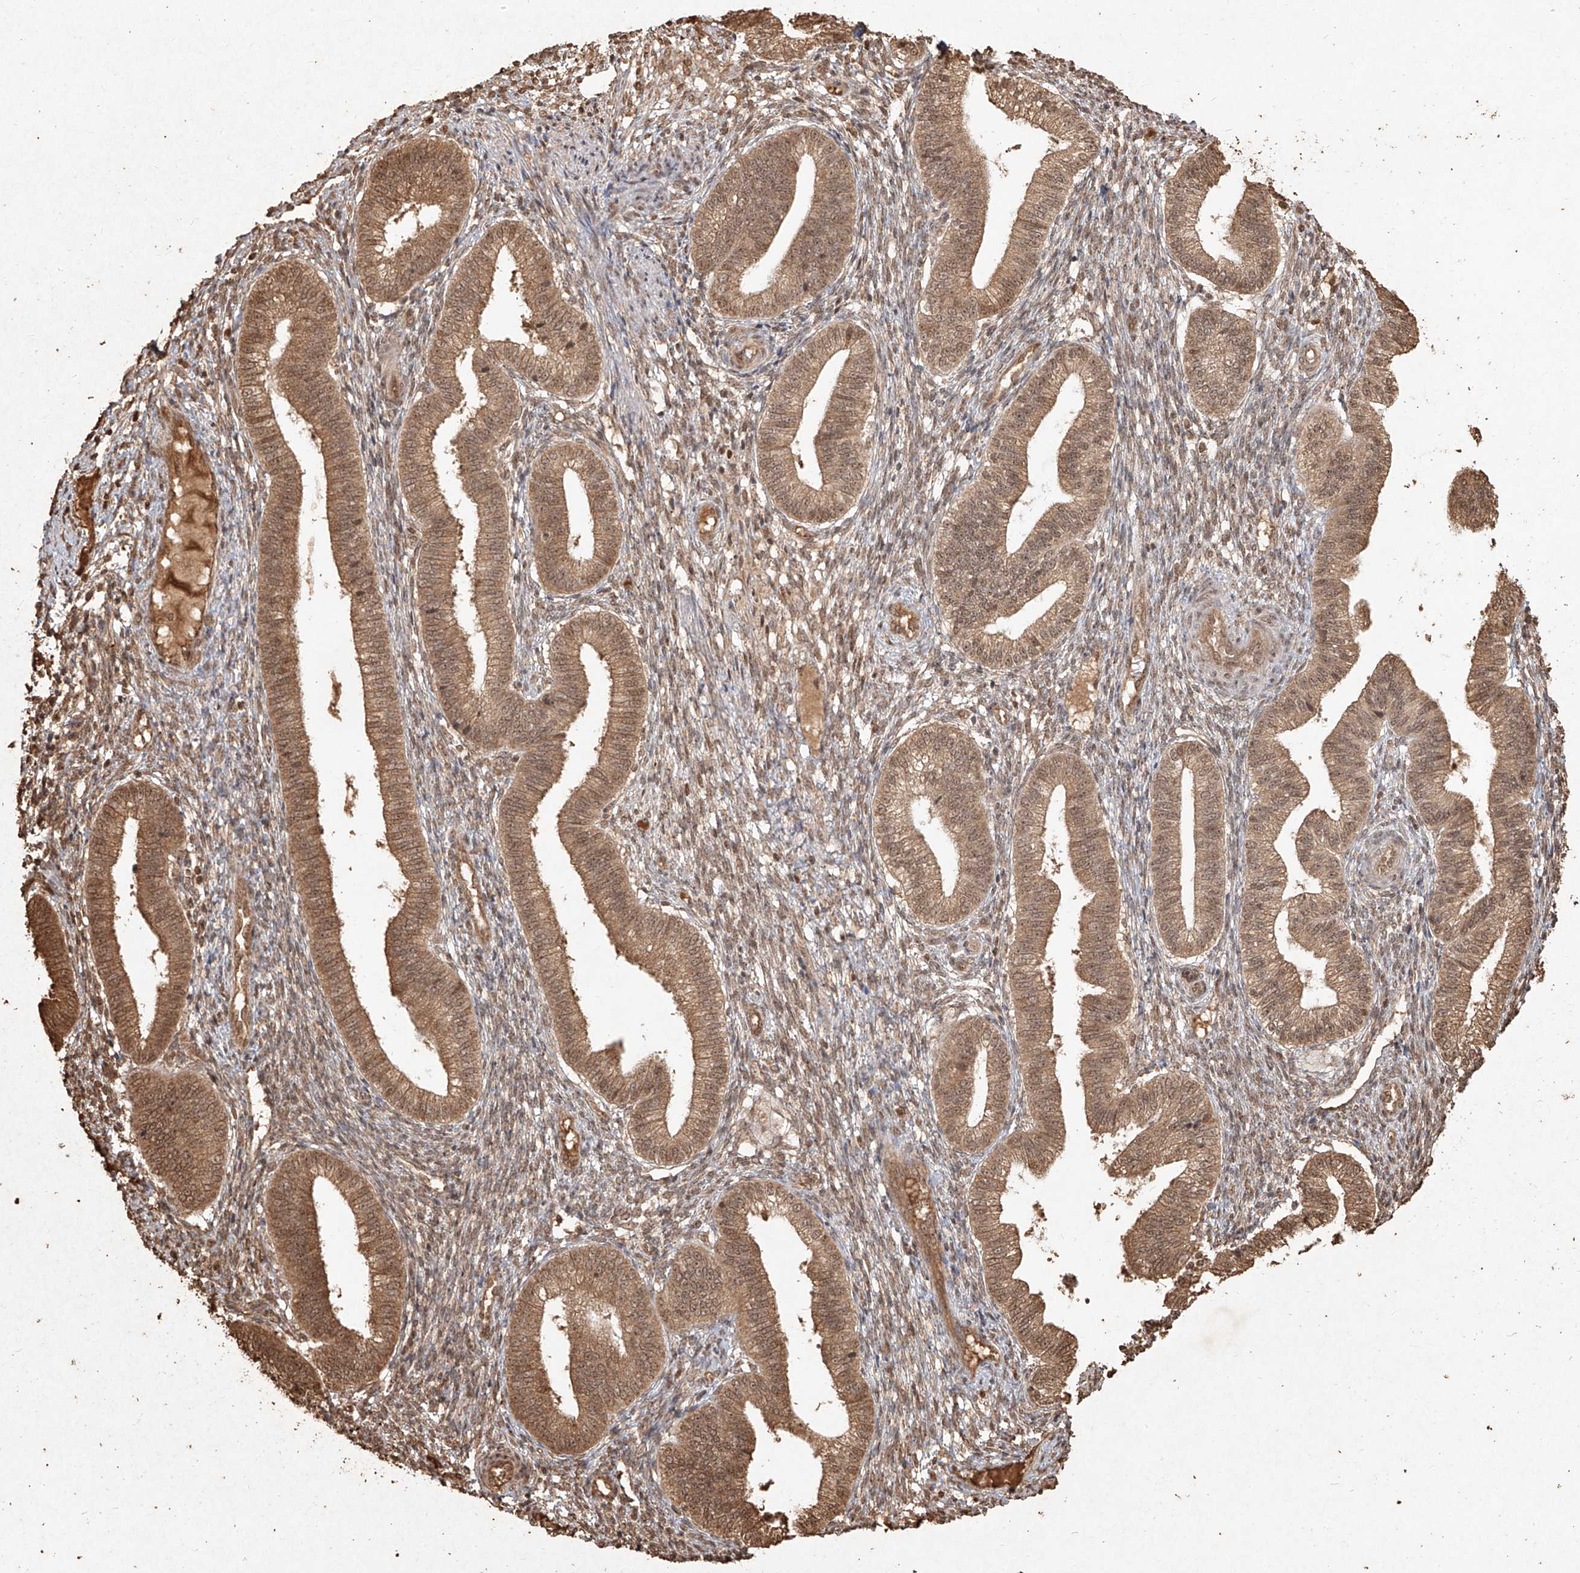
{"staining": {"intensity": "moderate", "quantity": ">75%", "location": "cytoplasmic/membranous"}, "tissue": "endometrium", "cell_type": "Cells in endometrial stroma", "image_type": "normal", "snomed": [{"axis": "morphology", "description": "Normal tissue, NOS"}, {"axis": "topography", "description": "Endometrium"}], "caption": "Immunohistochemistry (IHC) (DAB (3,3'-diaminobenzidine)) staining of benign human endometrium reveals moderate cytoplasmic/membranous protein staining in approximately >75% of cells in endometrial stroma. Immunohistochemistry (IHC) stains the protein in brown and the nuclei are stained blue.", "gene": "UBE2K", "patient": {"sex": "female", "age": 39}}